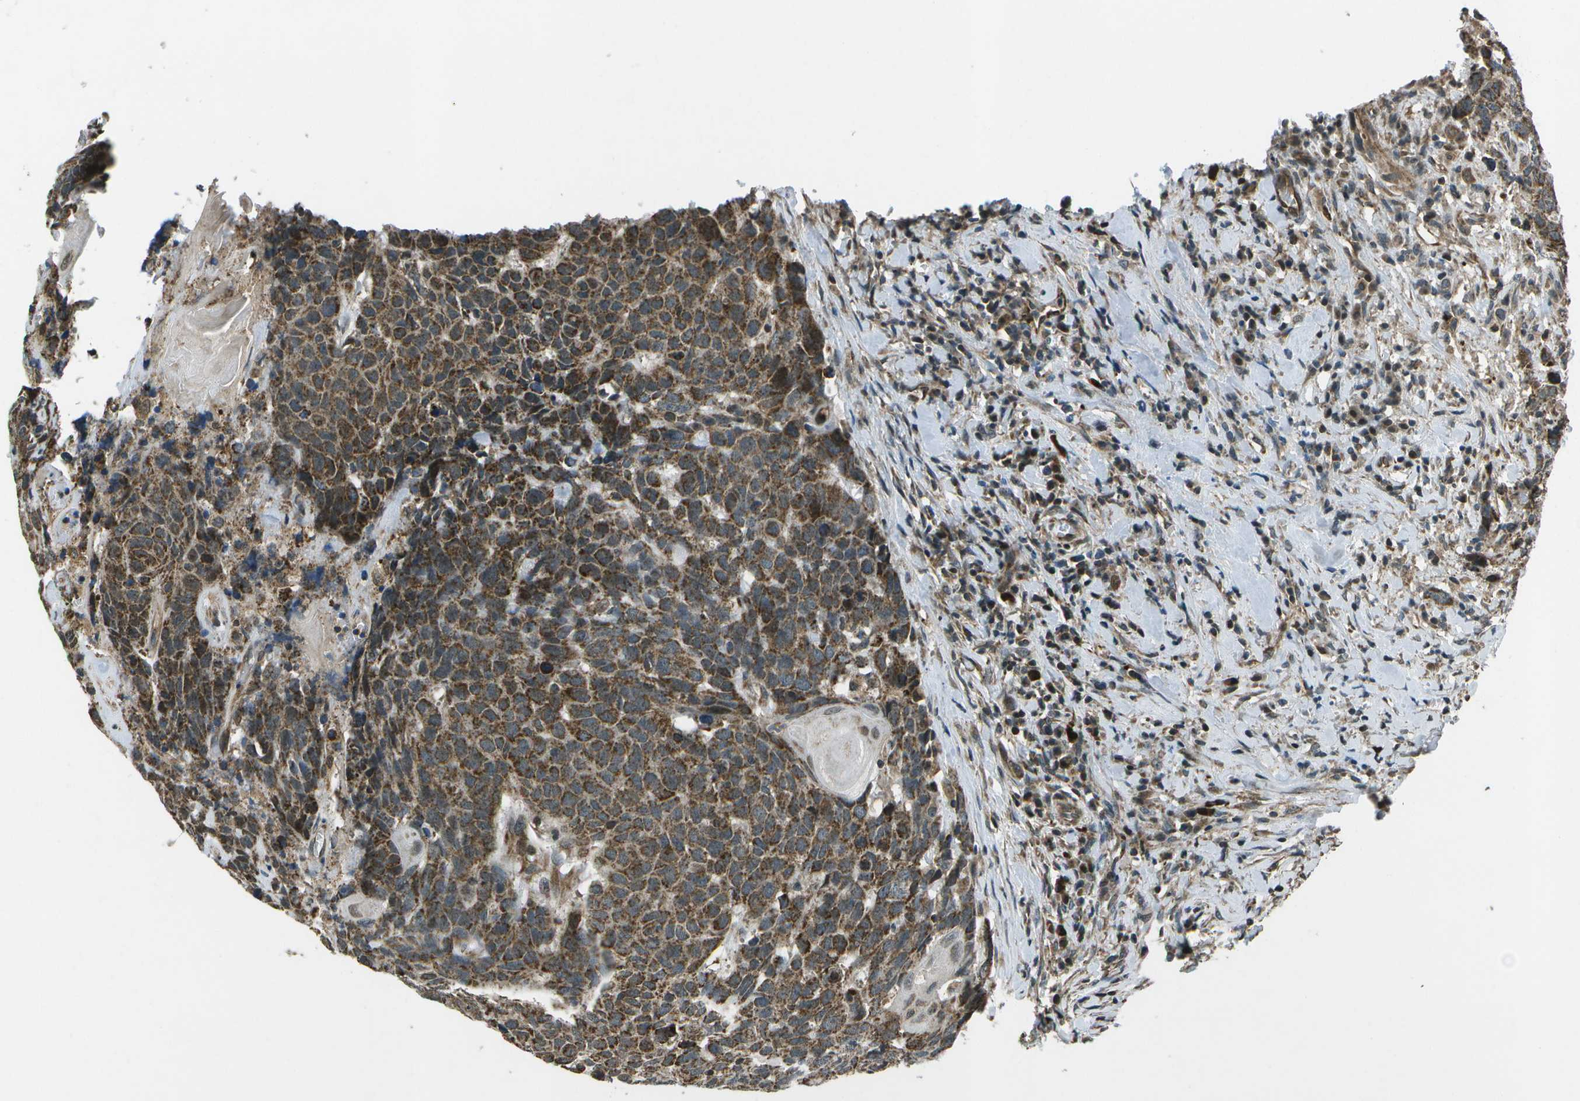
{"staining": {"intensity": "strong", "quantity": ">75%", "location": "cytoplasmic/membranous"}, "tissue": "head and neck cancer", "cell_type": "Tumor cells", "image_type": "cancer", "snomed": [{"axis": "morphology", "description": "Squamous cell carcinoma, NOS"}, {"axis": "topography", "description": "Head-Neck"}], "caption": "Squamous cell carcinoma (head and neck) was stained to show a protein in brown. There is high levels of strong cytoplasmic/membranous positivity in about >75% of tumor cells.", "gene": "EIF2AK1", "patient": {"sex": "male", "age": 66}}